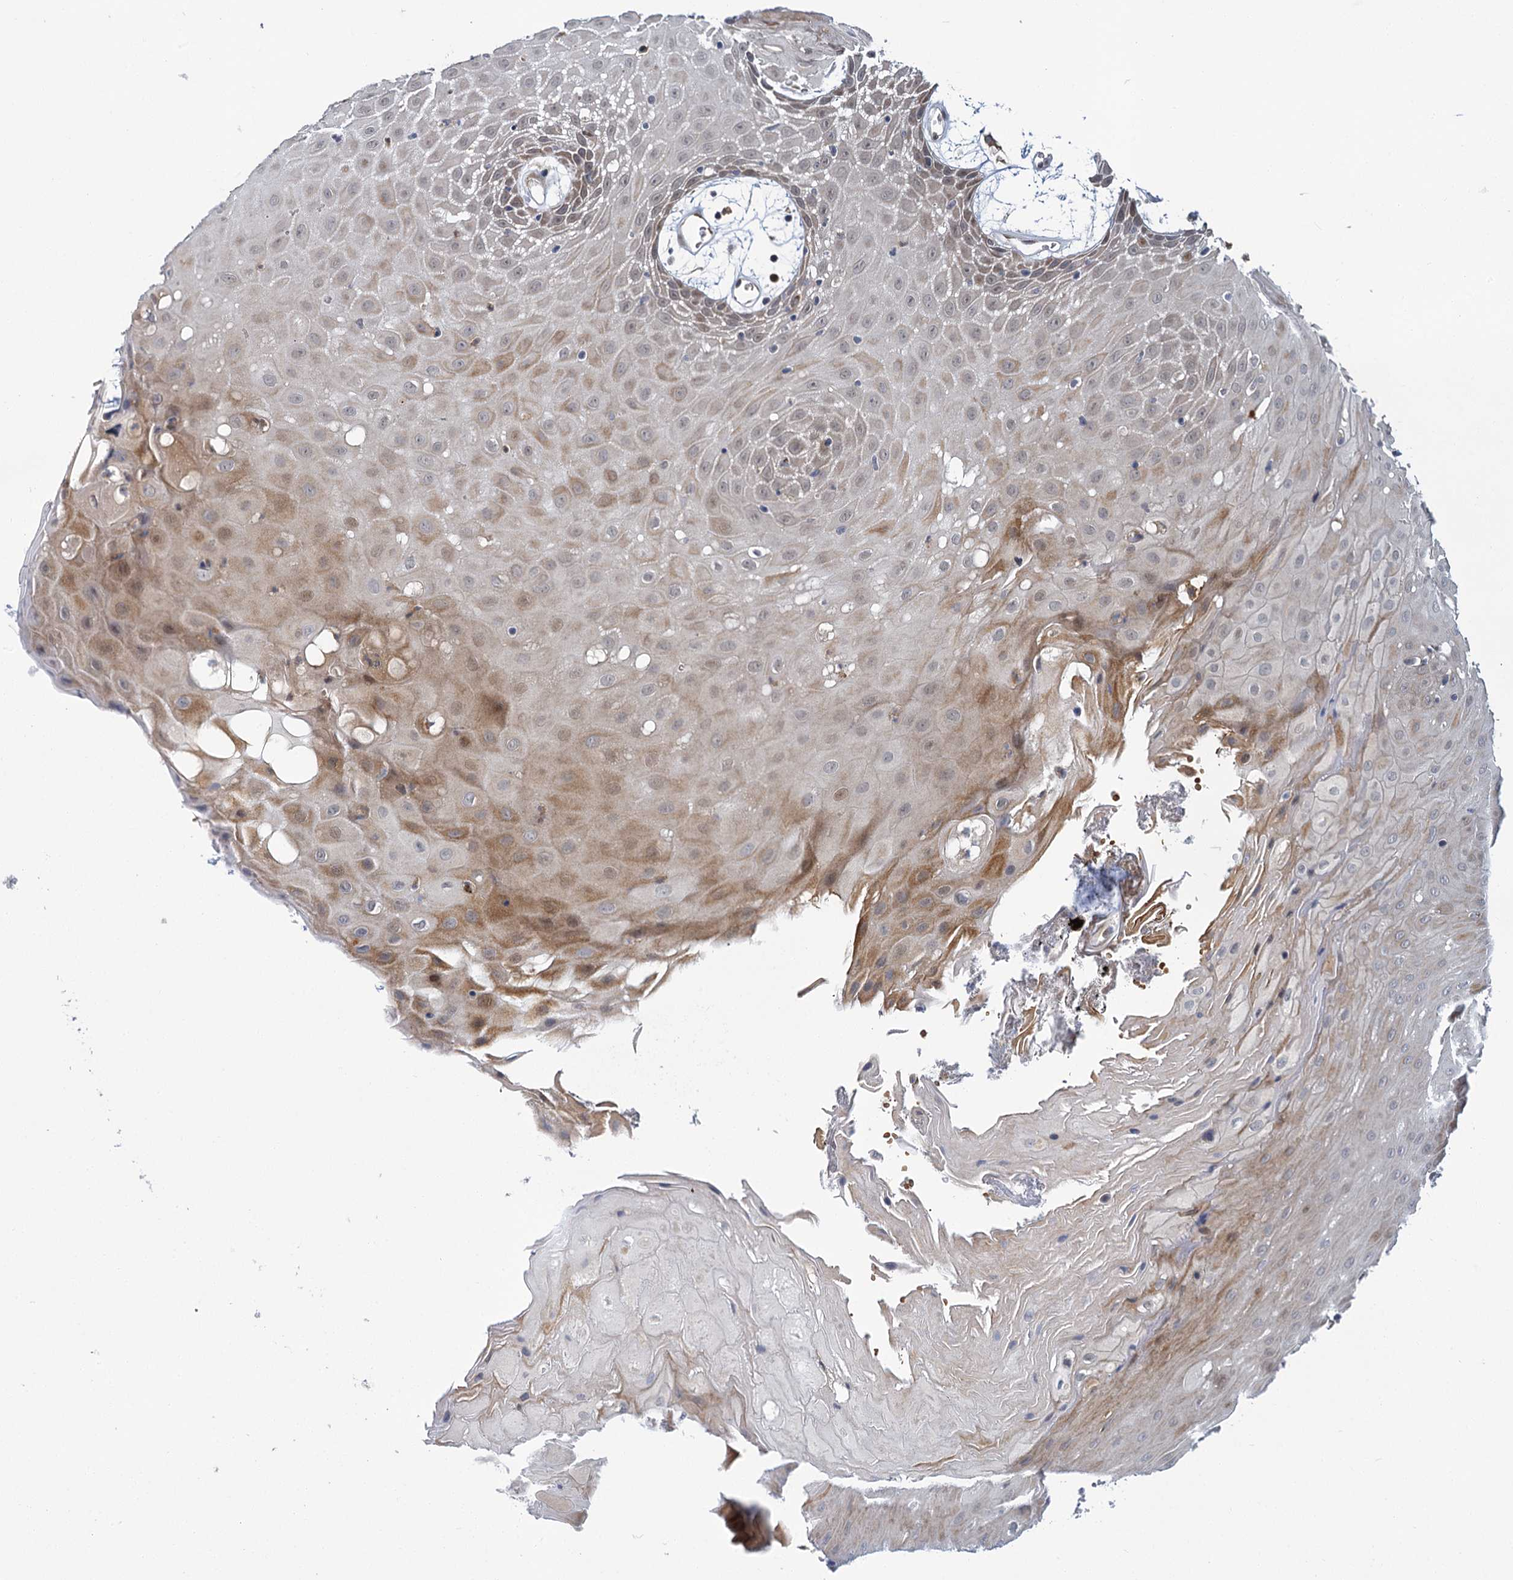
{"staining": {"intensity": "moderate", "quantity": "<25%", "location": "cytoplasmic/membranous"}, "tissue": "oral mucosa", "cell_type": "Squamous epithelial cells", "image_type": "normal", "snomed": [{"axis": "morphology", "description": "Normal tissue, NOS"}, {"axis": "topography", "description": "Skeletal muscle"}, {"axis": "topography", "description": "Oral tissue"}, {"axis": "topography", "description": "Salivary gland"}, {"axis": "topography", "description": "Peripheral nerve tissue"}], "caption": "Oral mucosa was stained to show a protein in brown. There is low levels of moderate cytoplasmic/membranous positivity in approximately <25% of squamous epithelial cells. (IHC, brightfield microscopy, high magnification).", "gene": "APBA2", "patient": {"sex": "male", "age": 54}}